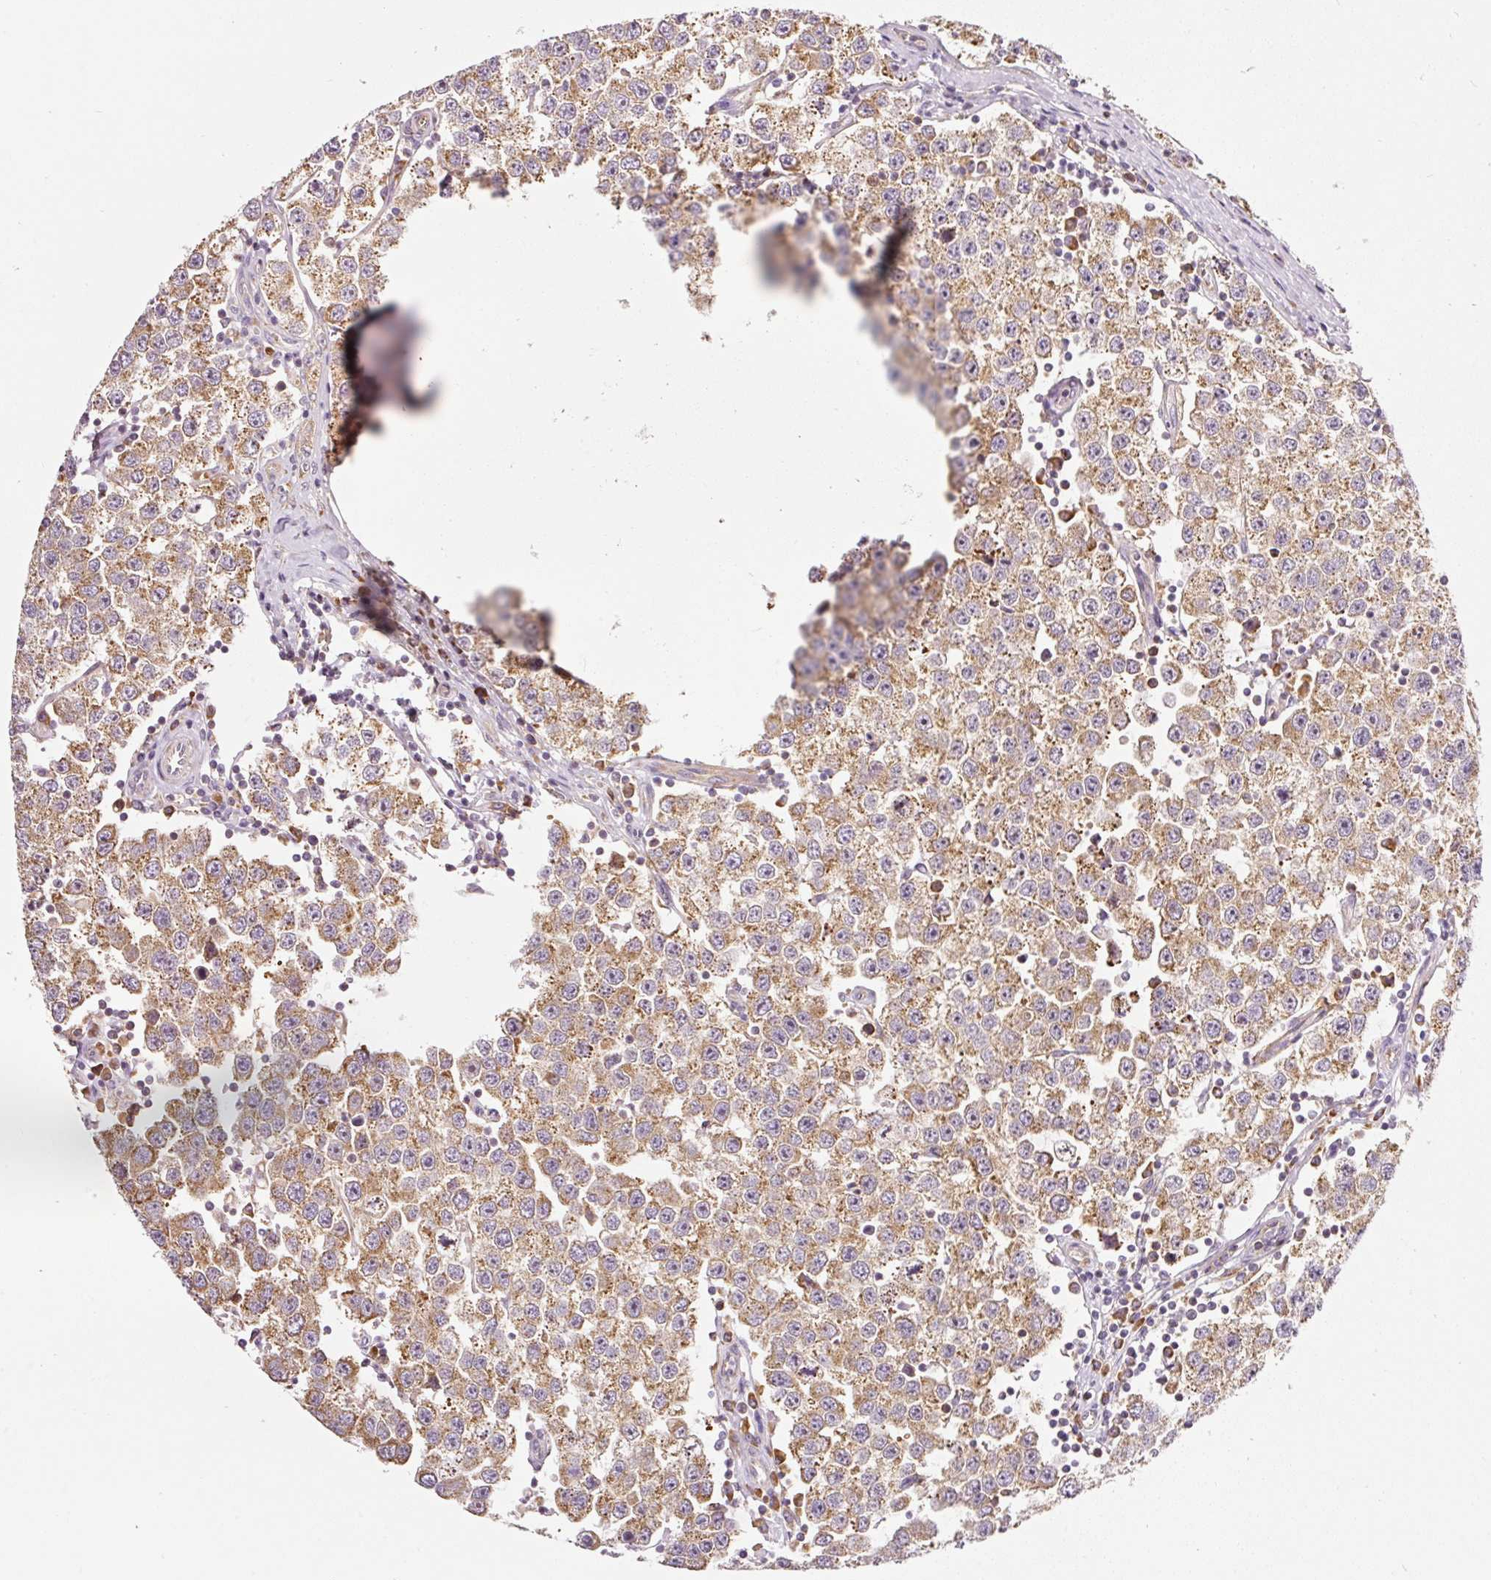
{"staining": {"intensity": "moderate", "quantity": ">75%", "location": "cytoplasmic/membranous"}, "tissue": "testis cancer", "cell_type": "Tumor cells", "image_type": "cancer", "snomed": [{"axis": "morphology", "description": "Seminoma, NOS"}, {"axis": "topography", "description": "Testis"}], "caption": "IHC (DAB) staining of testis cancer displays moderate cytoplasmic/membranous protein positivity in about >75% of tumor cells. (DAB (3,3'-diaminobenzidine) IHC with brightfield microscopy, high magnification).", "gene": "RPL10A", "patient": {"sex": "male", "age": 34}}